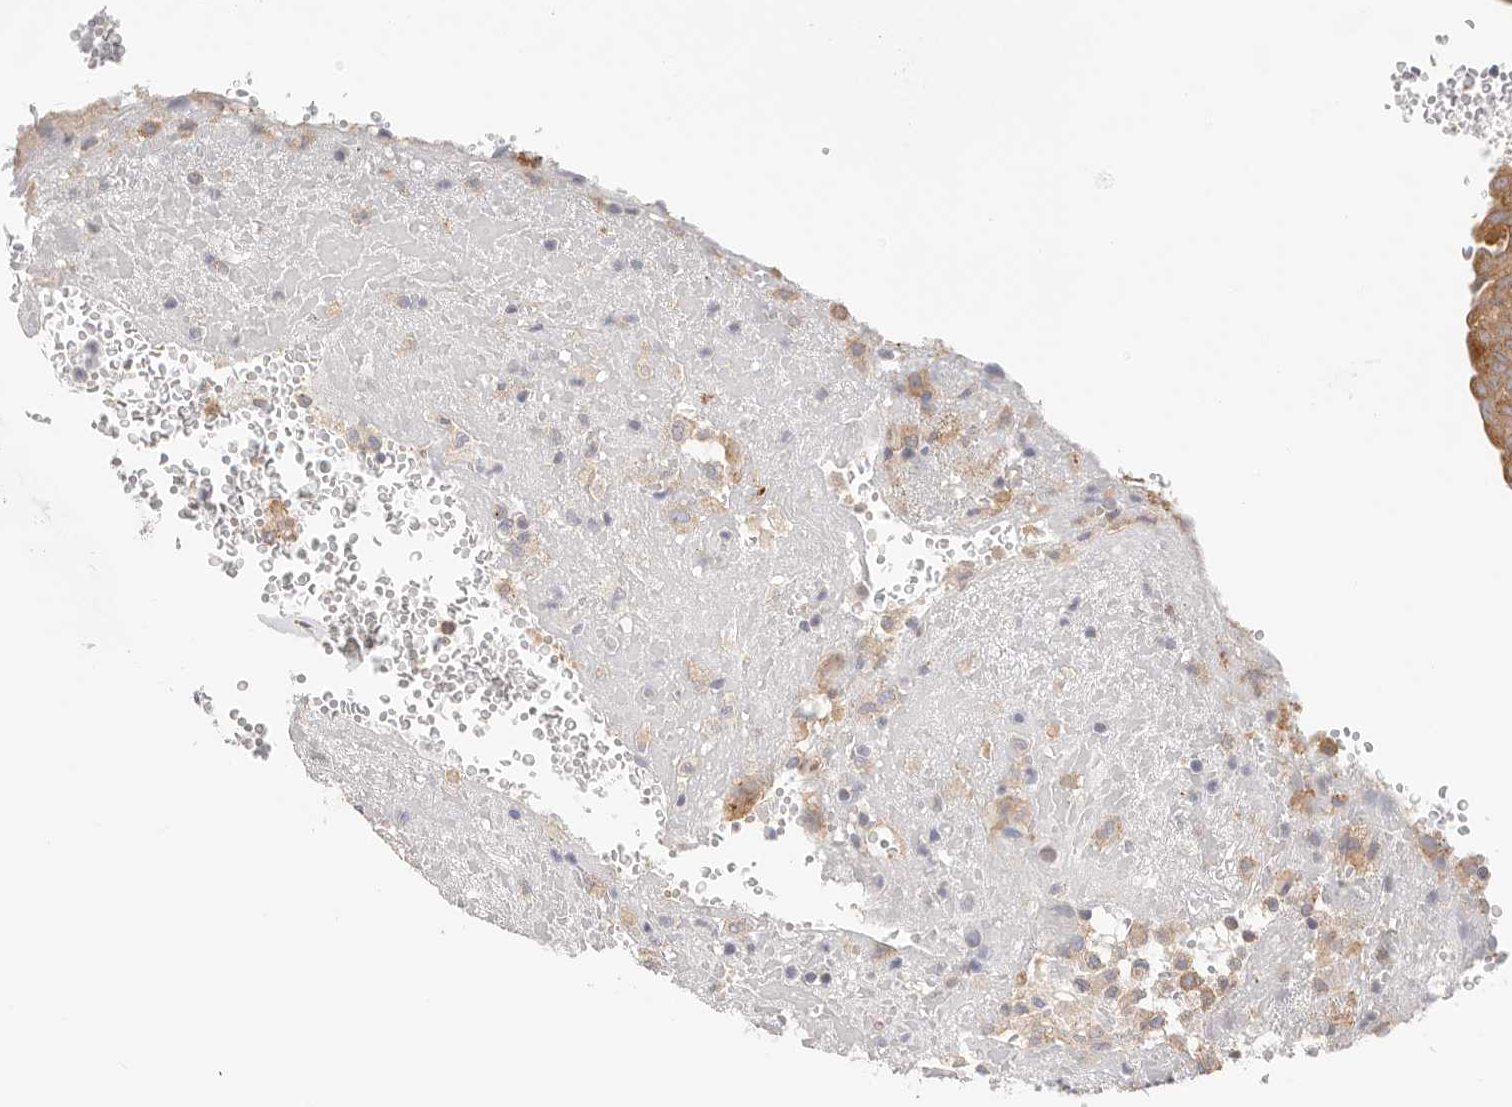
{"staining": {"intensity": "moderate", "quantity": ">75%", "location": "cytoplasmic/membranous"}, "tissue": "thyroid cancer", "cell_type": "Tumor cells", "image_type": "cancer", "snomed": [{"axis": "morphology", "description": "Papillary adenocarcinoma, NOS"}, {"axis": "topography", "description": "Thyroid gland"}], "caption": "This is a photomicrograph of immunohistochemistry staining of thyroid papillary adenocarcinoma, which shows moderate staining in the cytoplasmic/membranous of tumor cells.", "gene": "AFDN", "patient": {"sex": "male", "age": 77}}